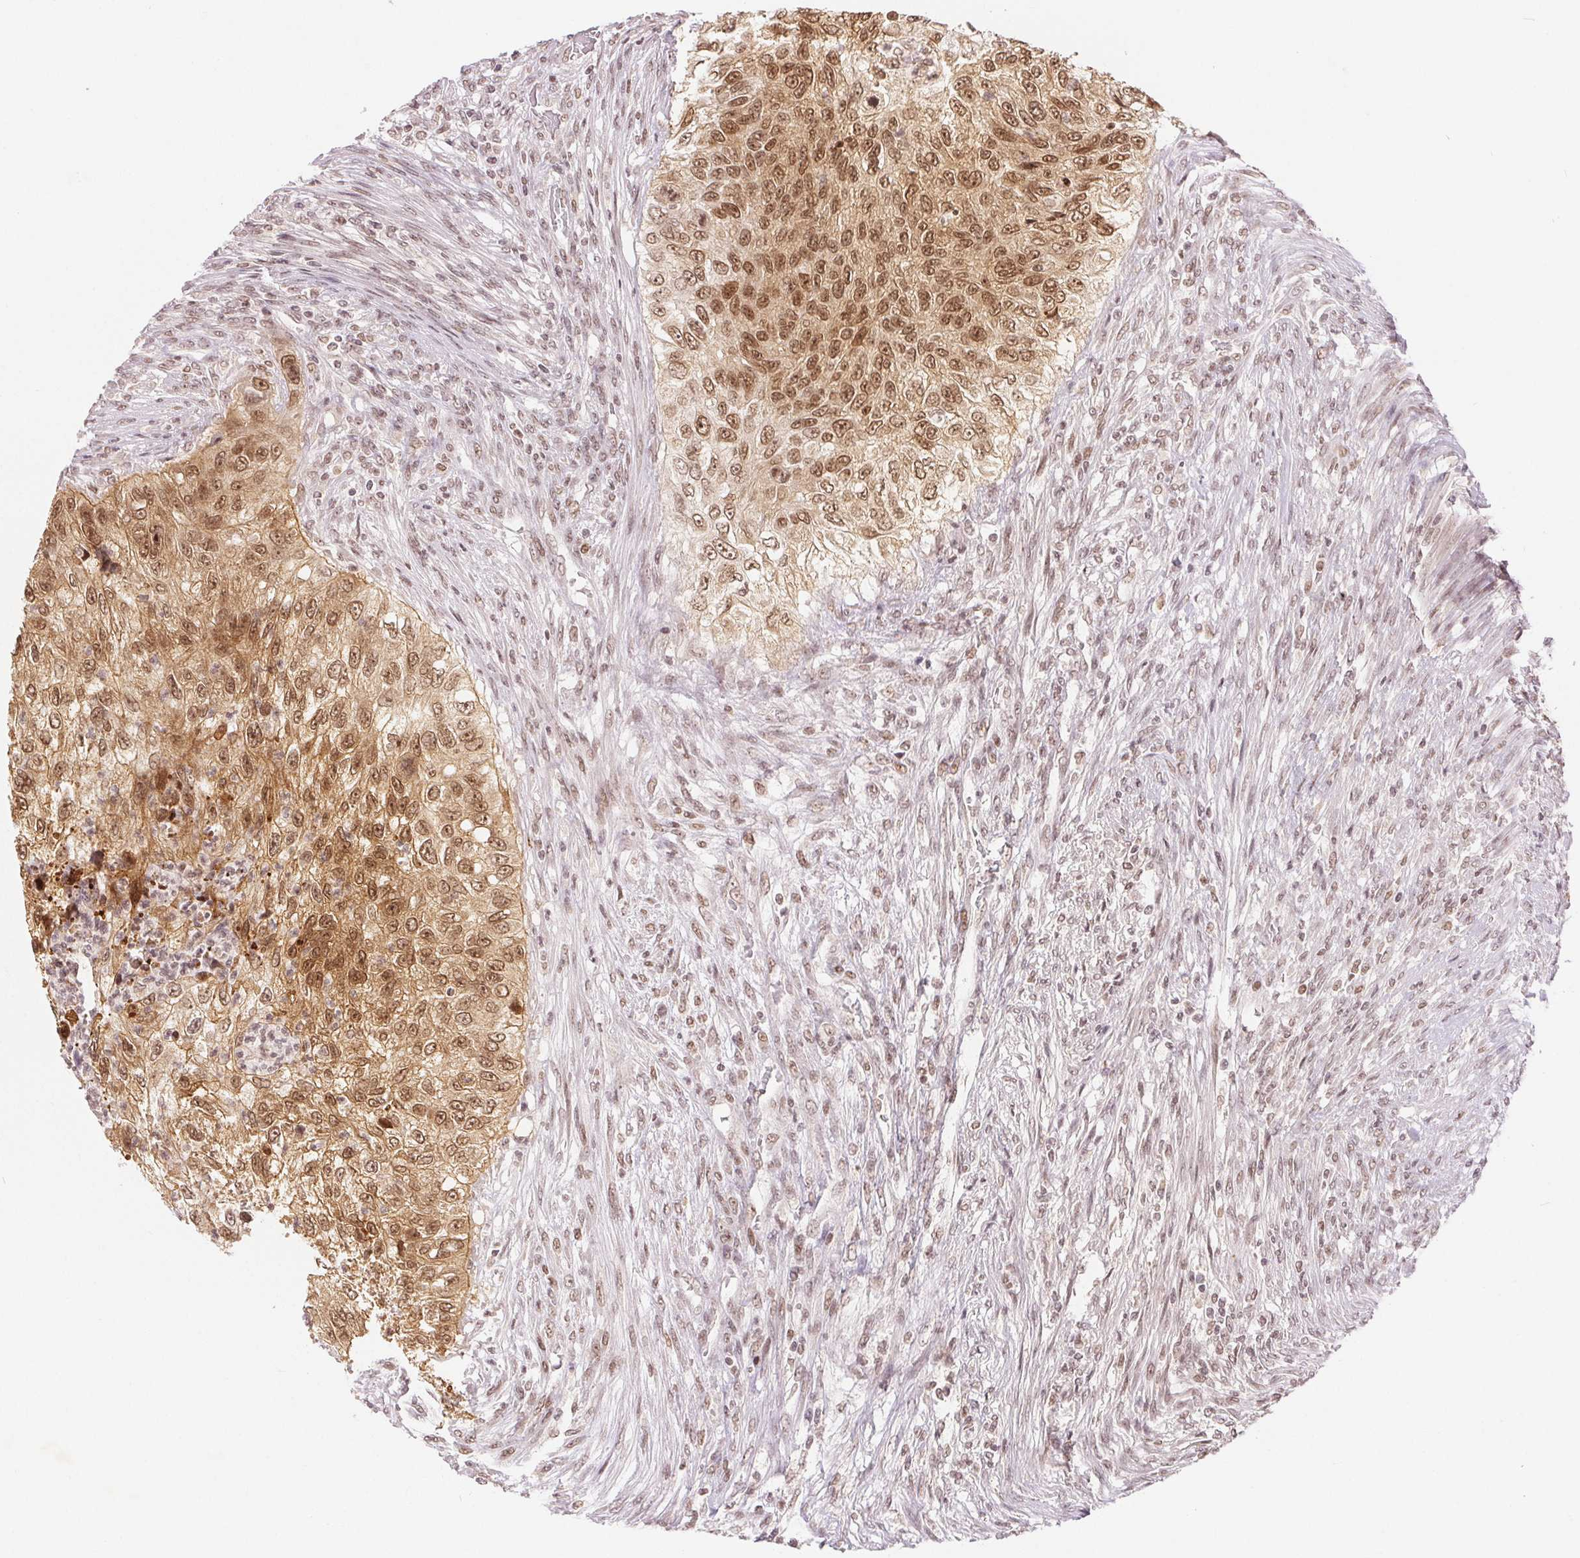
{"staining": {"intensity": "moderate", "quantity": ">75%", "location": "cytoplasmic/membranous,nuclear"}, "tissue": "urothelial cancer", "cell_type": "Tumor cells", "image_type": "cancer", "snomed": [{"axis": "morphology", "description": "Urothelial carcinoma, High grade"}, {"axis": "topography", "description": "Urinary bladder"}], "caption": "Protein expression analysis of human high-grade urothelial carcinoma reveals moderate cytoplasmic/membranous and nuclear expression in about >75% of tumor cells. (DAB = brown stain, brightfield microscopy at high magnification).", "gene": "DEK", "patient": {"sex": "female", "age": 60}}